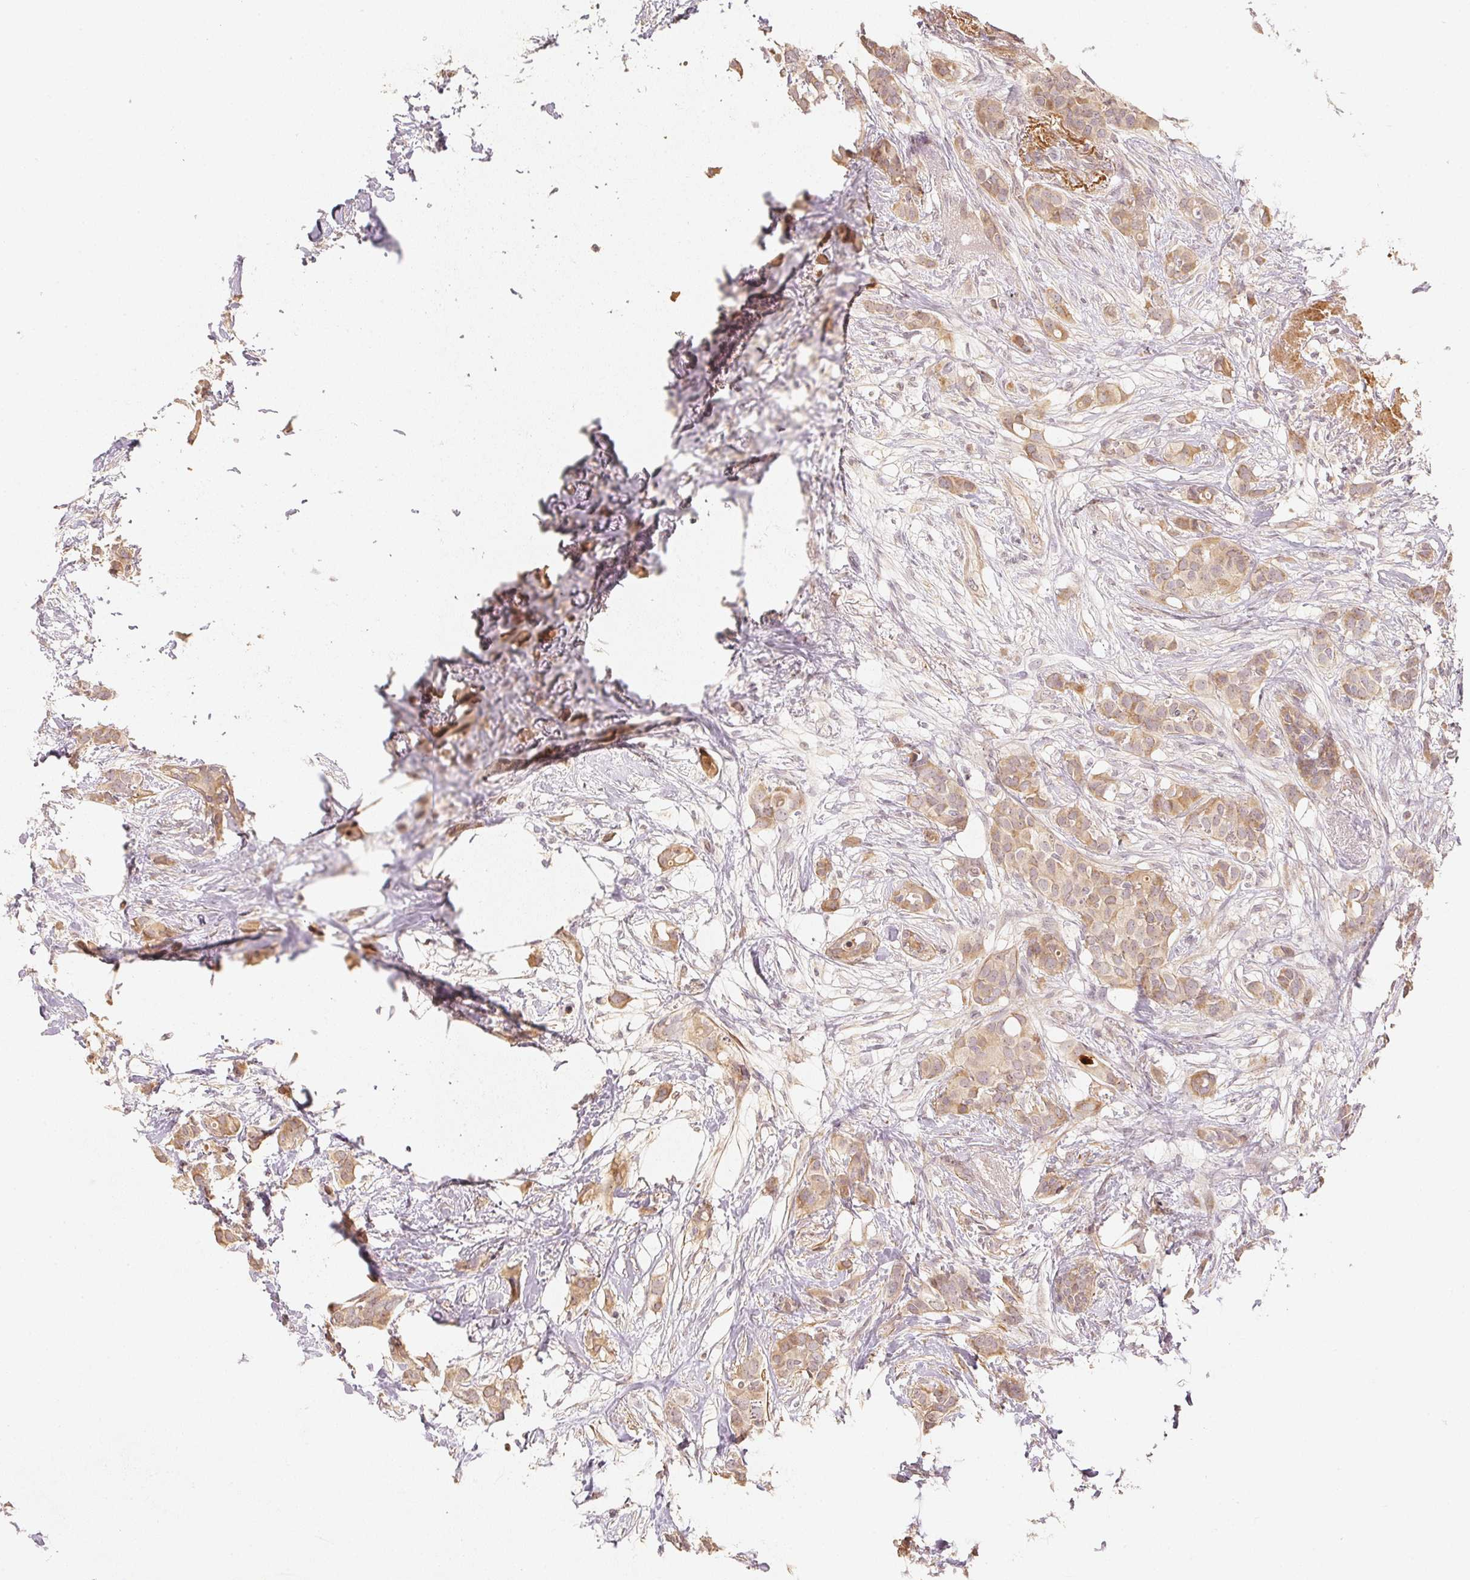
{"staining": {"intensity": "negative", "quantity": "none", "location": "none"}, "tissue": "breast cancer", "cell_type": "Tumor cells", "image_type": "cancer", "snomed": [{"axis": "morphology", "description": "Duct carcinoma"}, {"axis": "topography", "description": "Breast"}], "caption": "High power microscopy image of an immunohistochemistry photomicrograph of breast cancer, revealing no significant positivity in tumor cells.", "gene": "SERPINE1", "patient": {"sex": "female", "age": 62}}